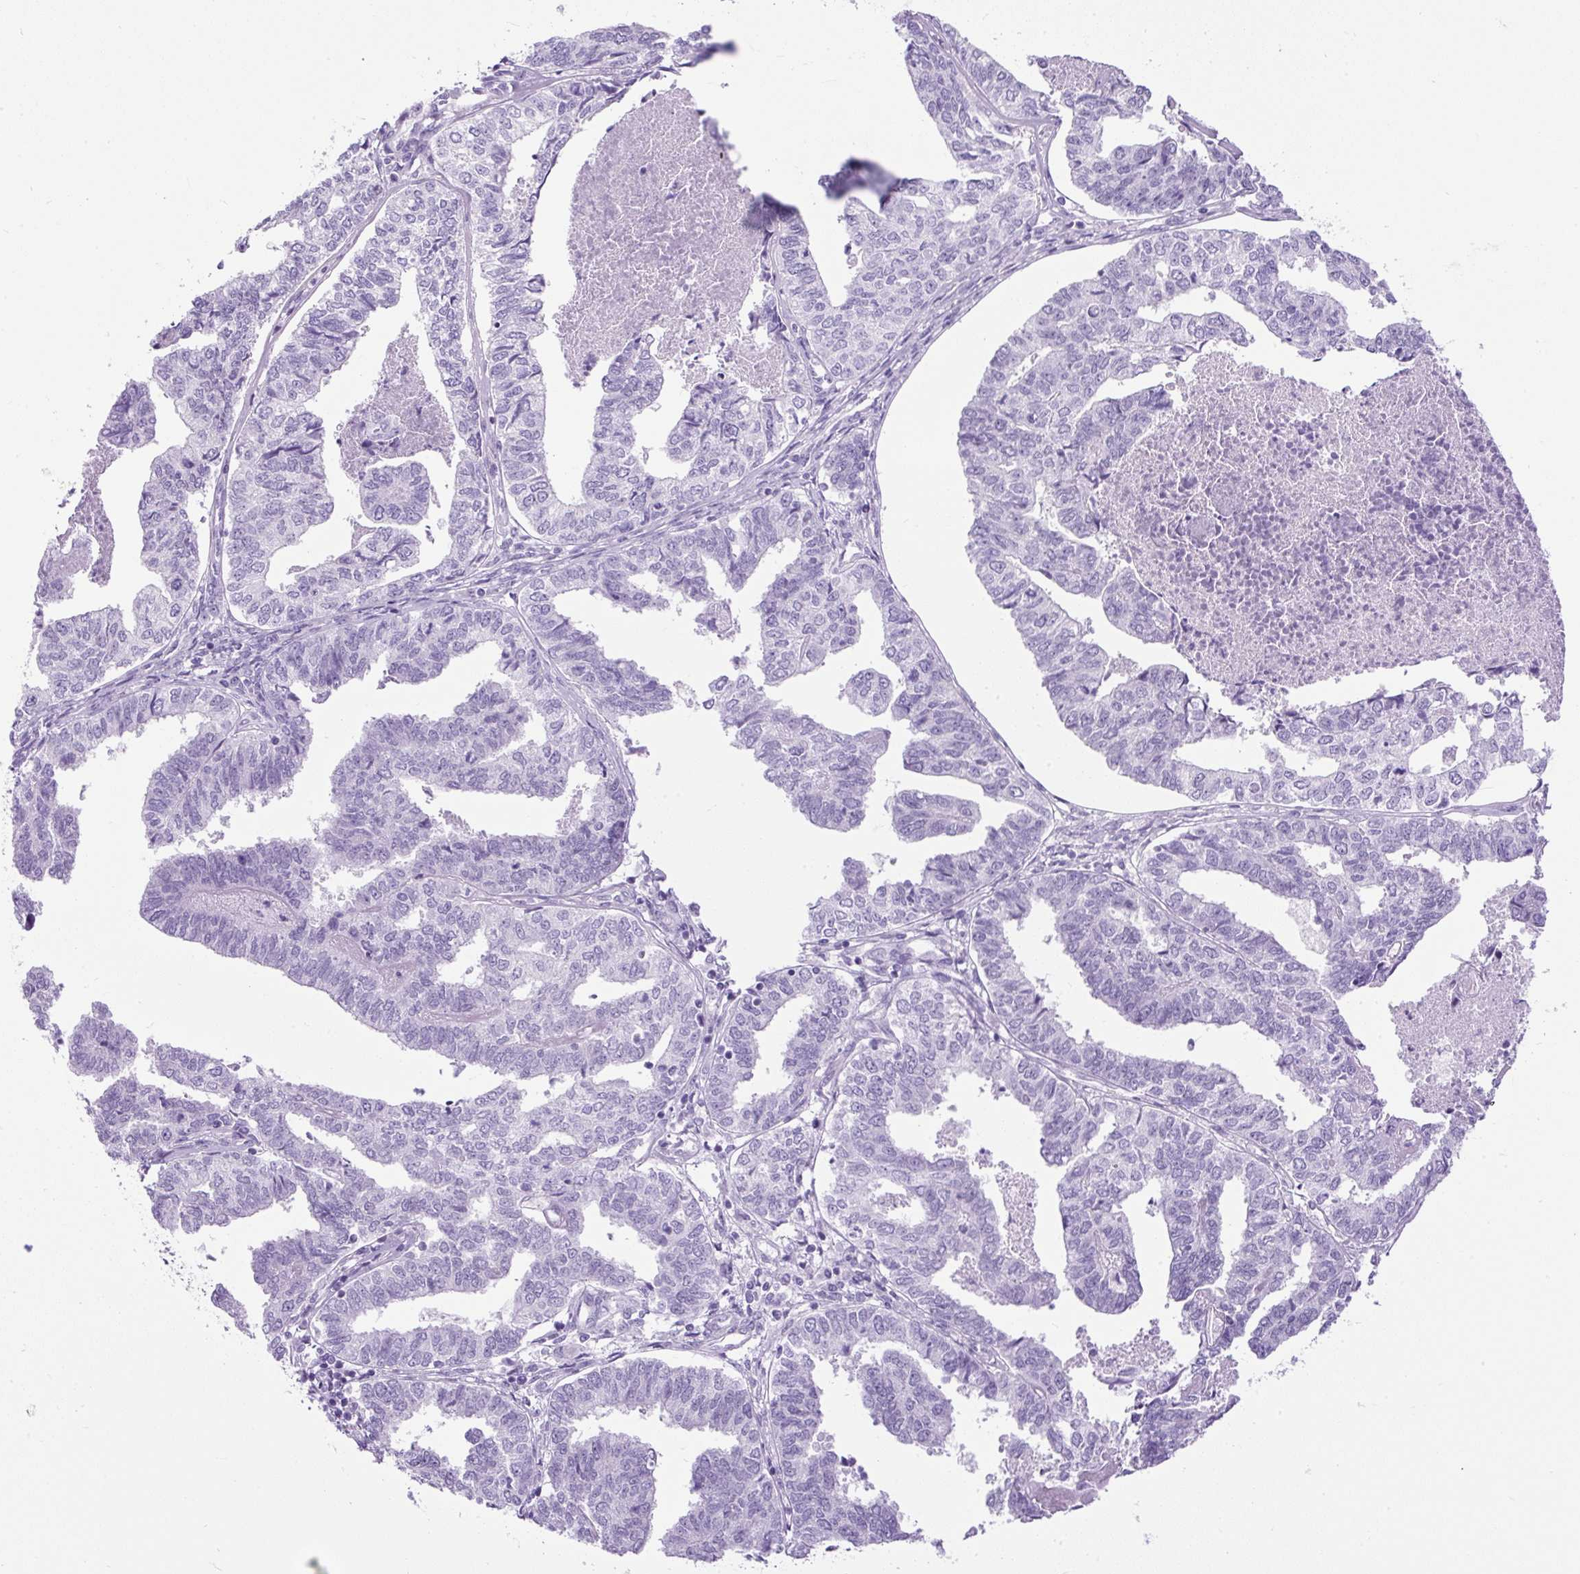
{"staining": {"intensity": "negative", "quantity": "none", "location": "none"}, "tissue": "endometrial cancer", "cell_type": "Tumor cells", "image_type": "cancer", "snomed": [{"axis": "morphology", "description": "Adenocarcinoma, NOS"}, {"axis": "topography", "description": "Endometrium"}], "caption": "Immunohistochemistry (IHC) of human endometrial cancer displays no staining in tumor cells. (Brightfield microscopy of DAB (3,3'-diaminobenzidine) IHC at high magnification).", "gene": "UPP1", "patient": {"sex": "female", "age": 73}}